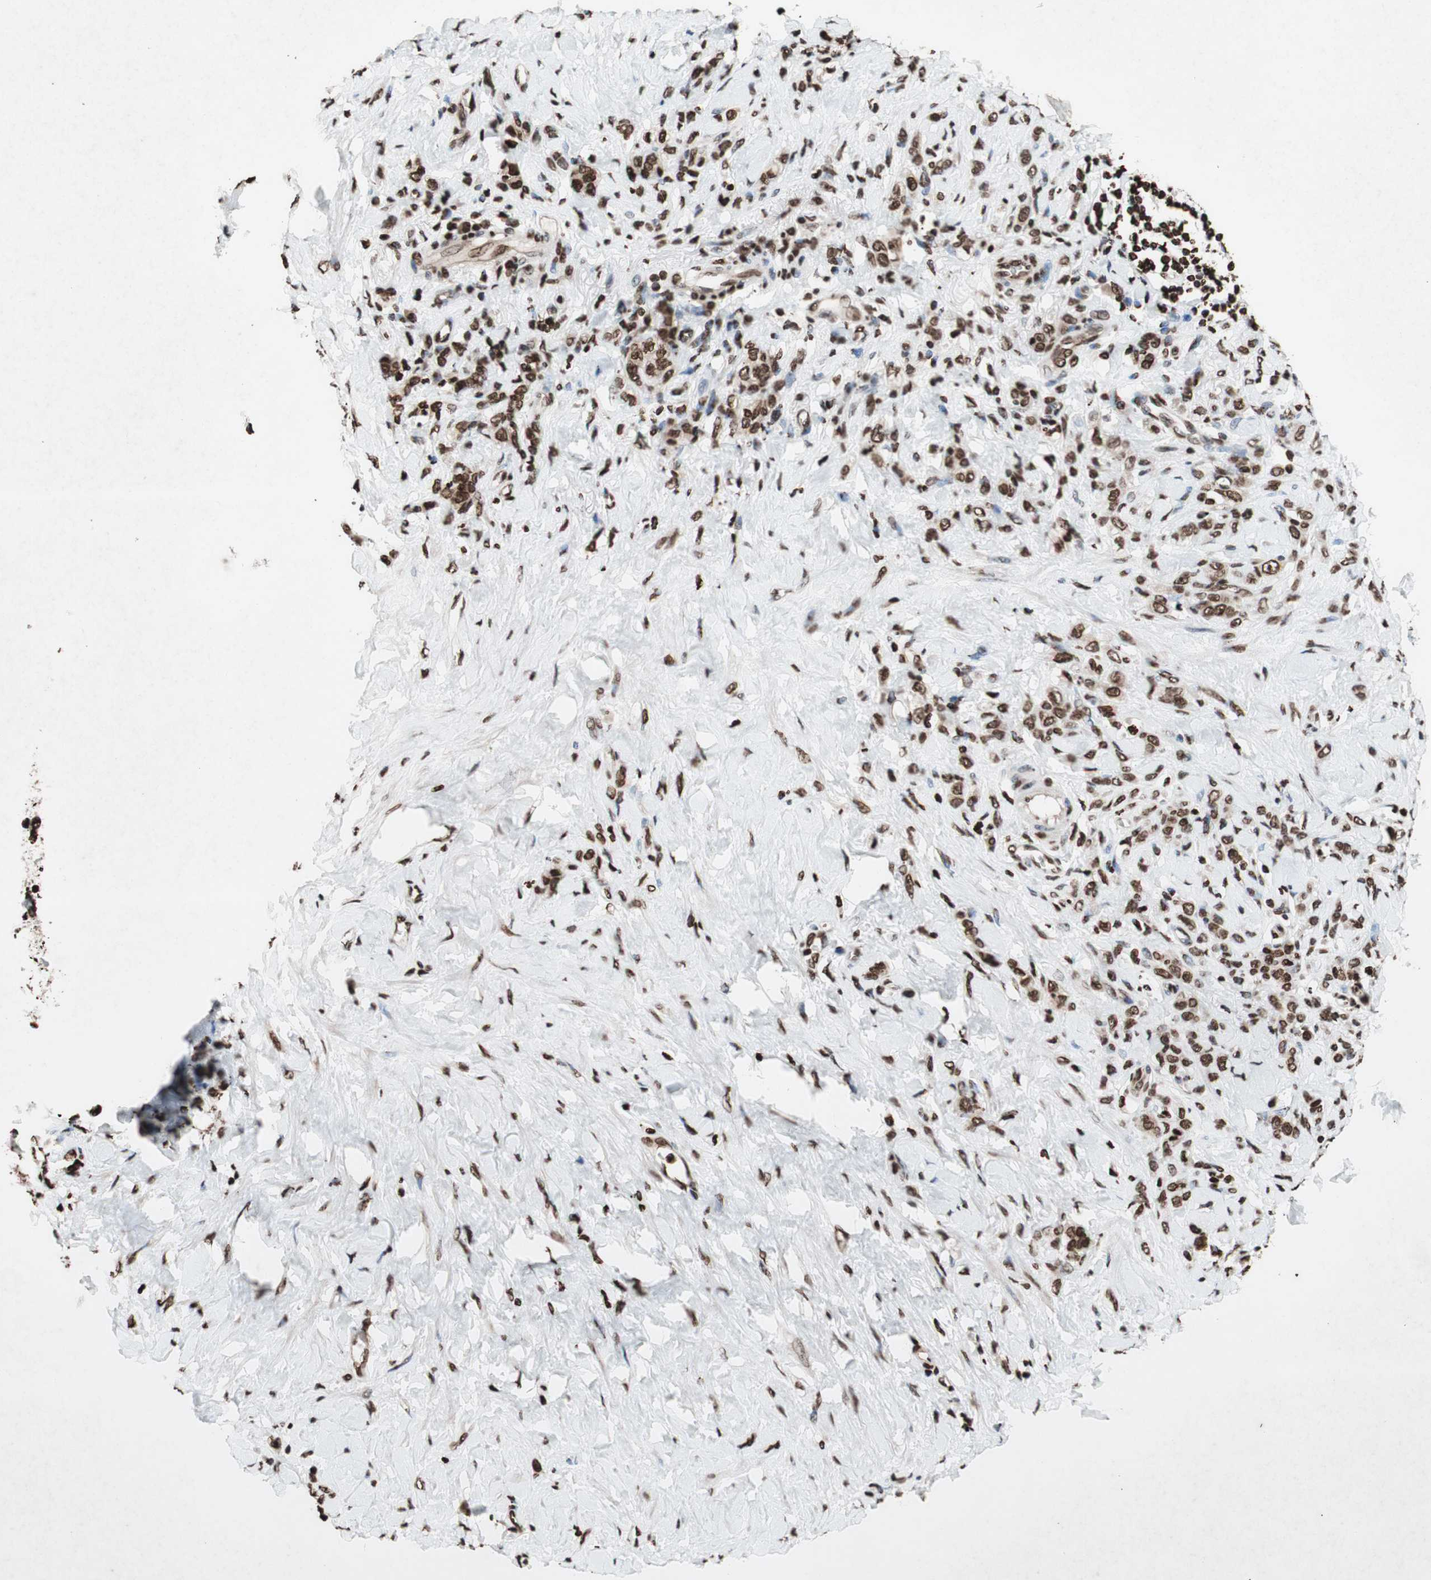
{"staining": {"intensity": "moderate", "quantity": ">75%", "location": "nuclear"}, "tissue": "stomach cancer", "cell_type": "Tumor cells", "image_type": "cancer", "snomed": [{"axis": "morphology", "description": "Adenocarcinoma, NOS"}, {"axis": "topography", "description": "Stomach"}], "caption": "Moderate nuclear protein positivity is appreciated in about >75% of tumor cells in stomach adenocarcinoma.", "gene": "NCOA3", "patient": {"sex": "male", "age": 82}}